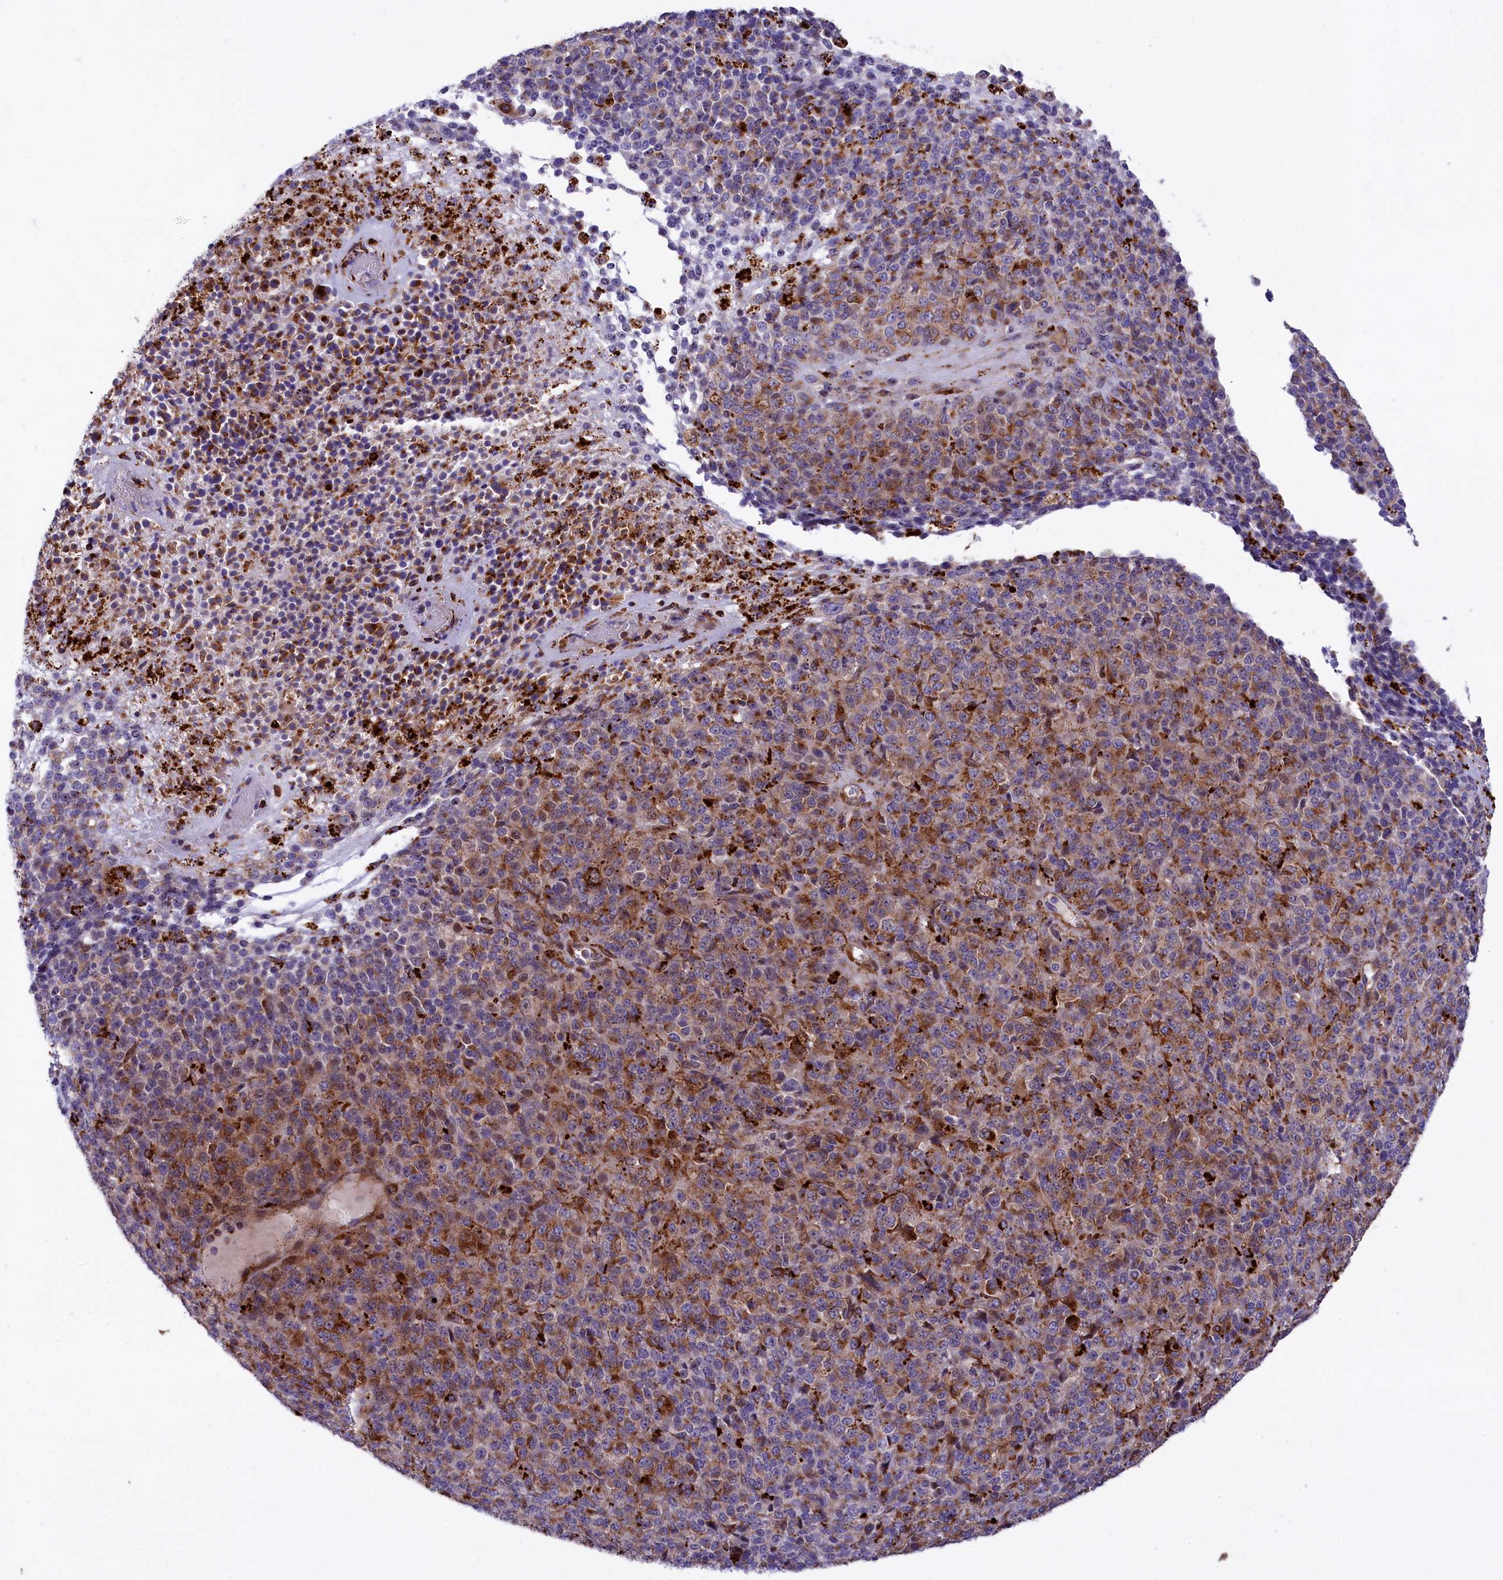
{"staining": {"intensity": "moderate", "quantity": "25%-75%", "location": "cytoplasmic/membranous"}, "tissue": "melanoma", "cell_type": "Tumor cells", "image_type": "cancer", "snomed": [{"axis": "morphology", "description": "Malignant melanoma, Metastatic site"}, {"axis": "topography", "description": "Brain"}], "caption": "Immunohistochemistry photomicrograph of neoplastic tissue: melanoma stained using immunohistochemistry displays medium levels of moderate protein expression localized specifically in the cytoplasmic/membranous of tumor cells, appearing as a cytoplasmic/membranous brown color.", "gene": "MAN2B1", "patient": {"sex": "female", "age": 56}}